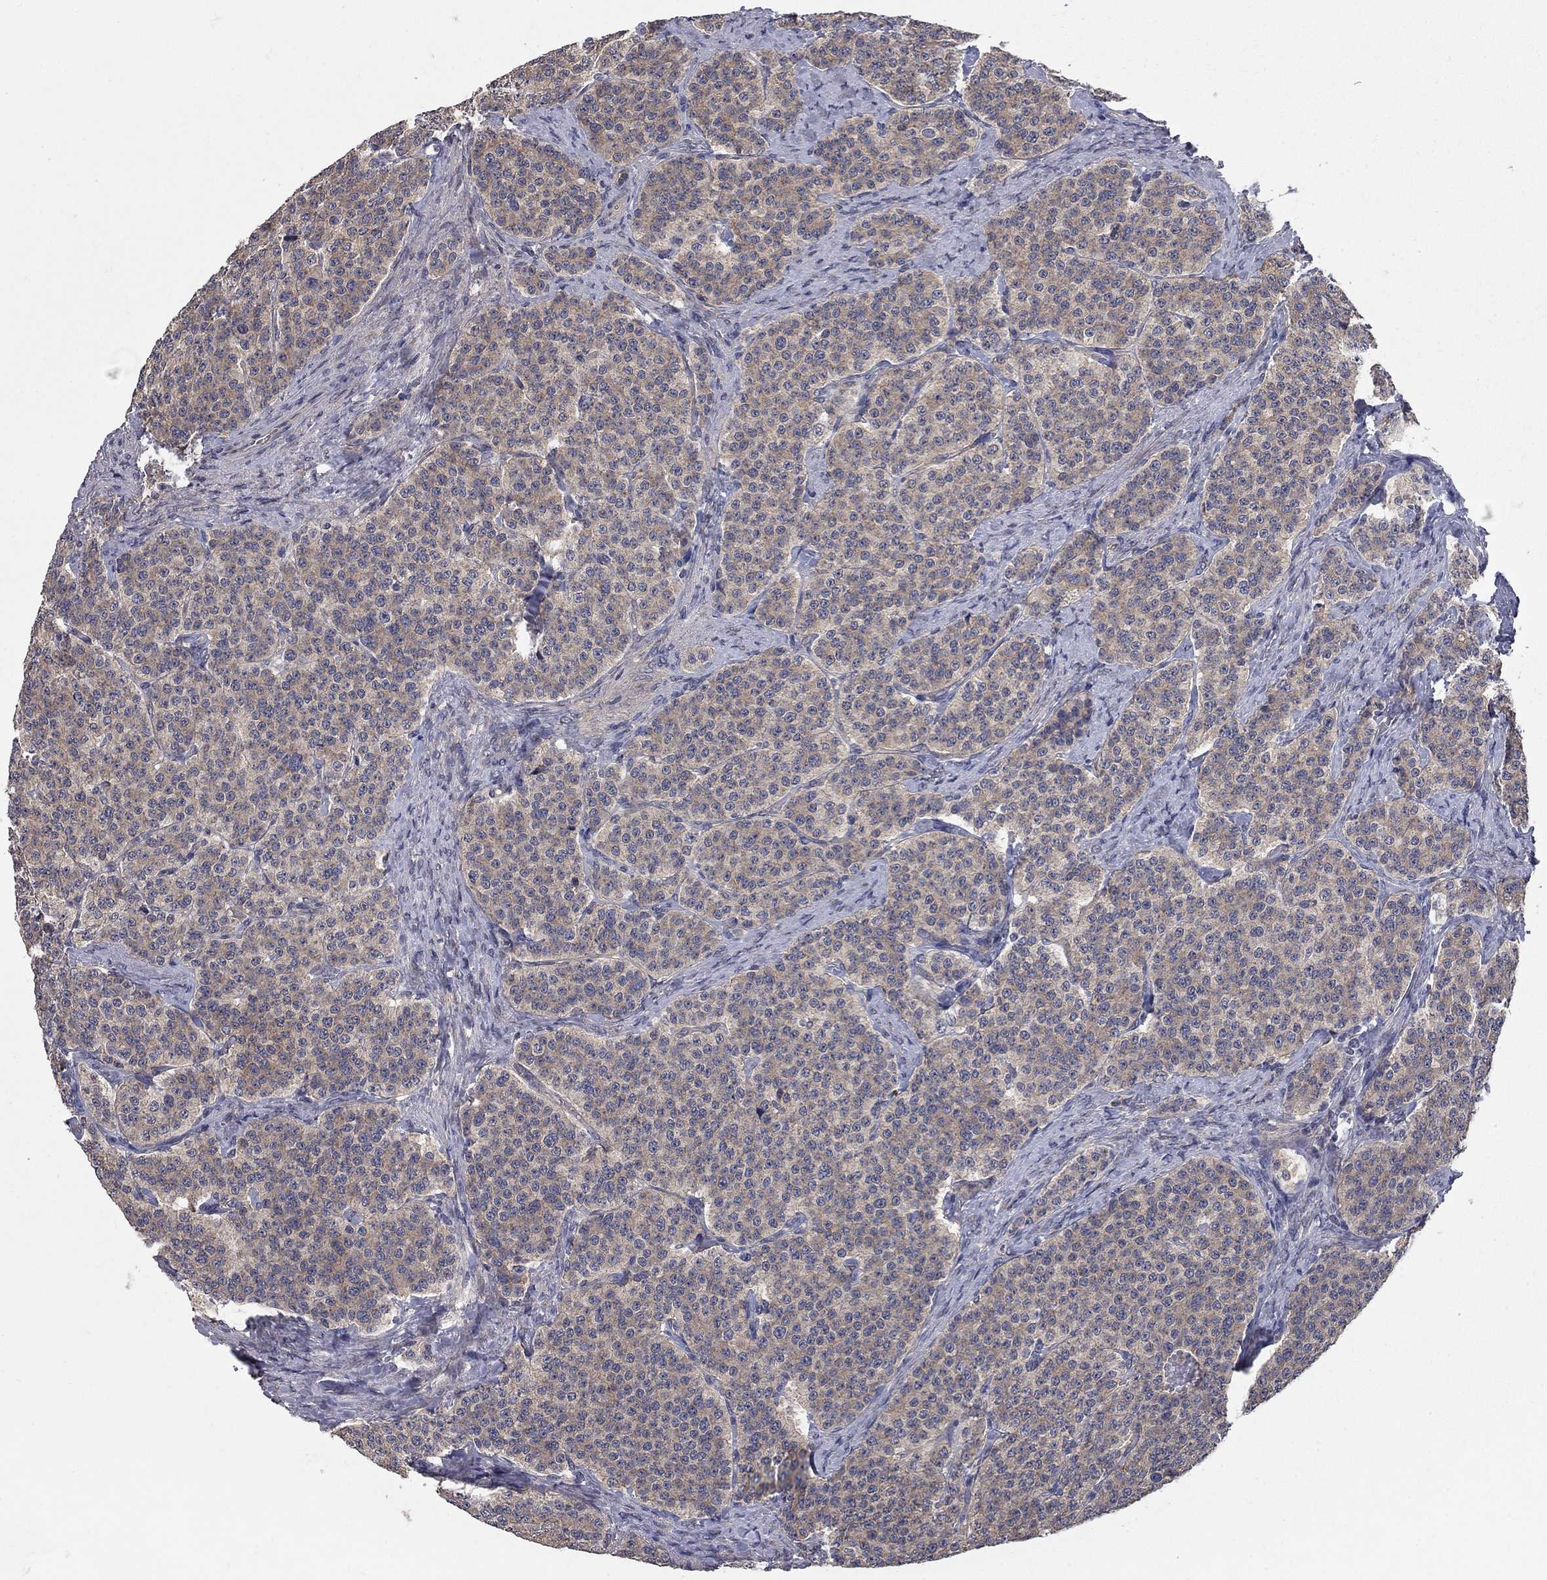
{"staining": {"intensity": "weak", "quantity": ">75%", "location": "cytoplasmic/membranous"}, "tissue": "carcinoid", "cell_type": "Tumor cells", "image_type": "cancer", "snomed": [{"axis": "morphology", "description": "Carcinoid, malignant, NOS"}, {"axis": "topography", "description": "Small intestine"}], "caption": "Carcinoid tissue exhibits weak cytoplasmic/membranous expression in approximately >75% of tumor cells, visualized by immunohistochemistry. Nuclei are stained in blue.", "gene": "WASF3", "patient": {"sex": "female", "age": 58}}